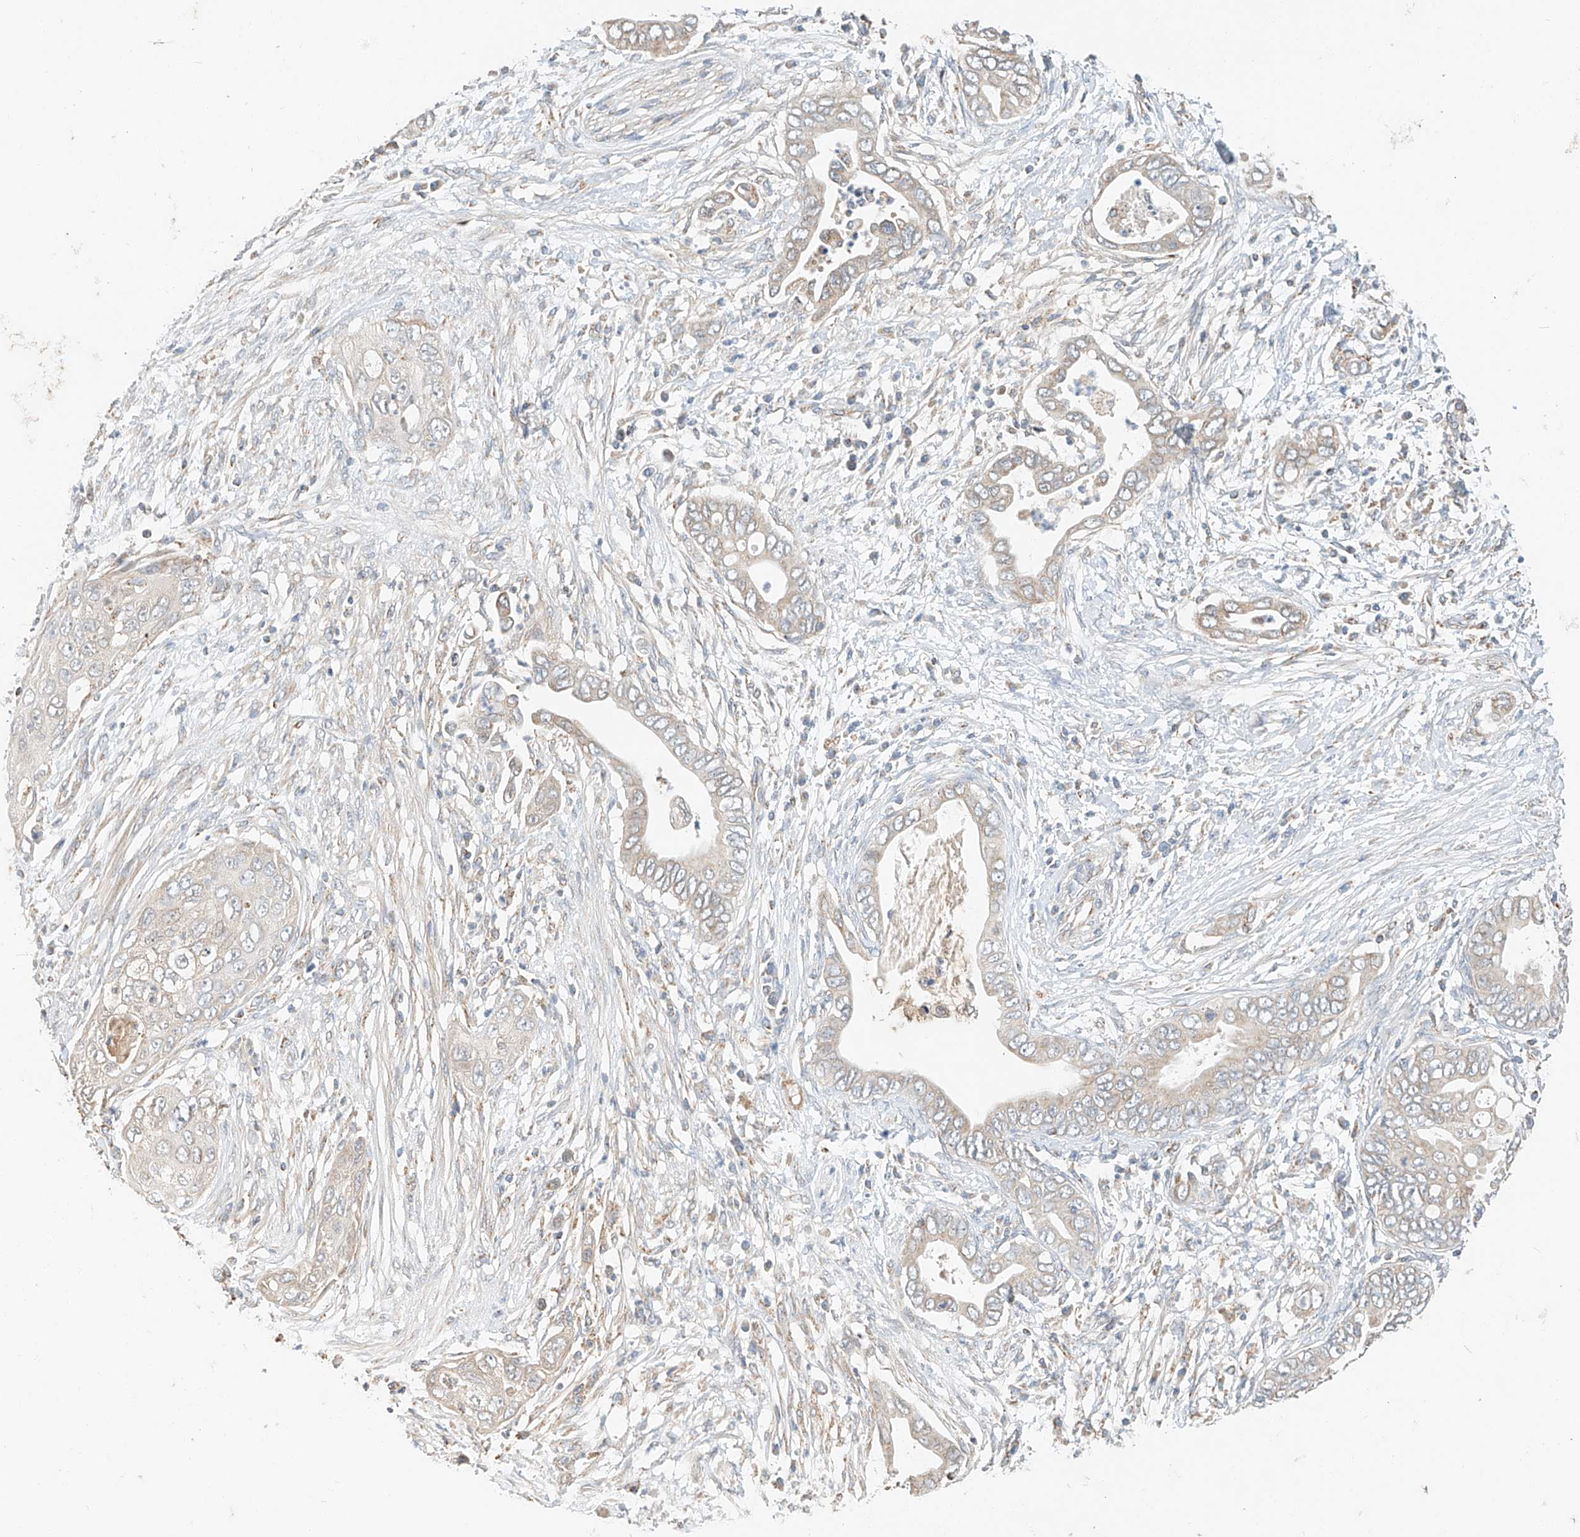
{"staining": {"intensity": "negative", "quantity": "none", "location": "none"}, "tissue": "pancreatic cancer", "cell_type": "Tumor cells", "image_type": "cancer", "snomed": [{"axis": "morphology", "description": "Adenocarcinoma, NOS"}, {"axis": "topography", "description": "Pancreas"}], "caption": "Tumor cells show no significant protein expression in pancreatic cancer (adenocarcinoma).", "gene": "YIPF7", "patient": {"sex": "male", "age": 75}}